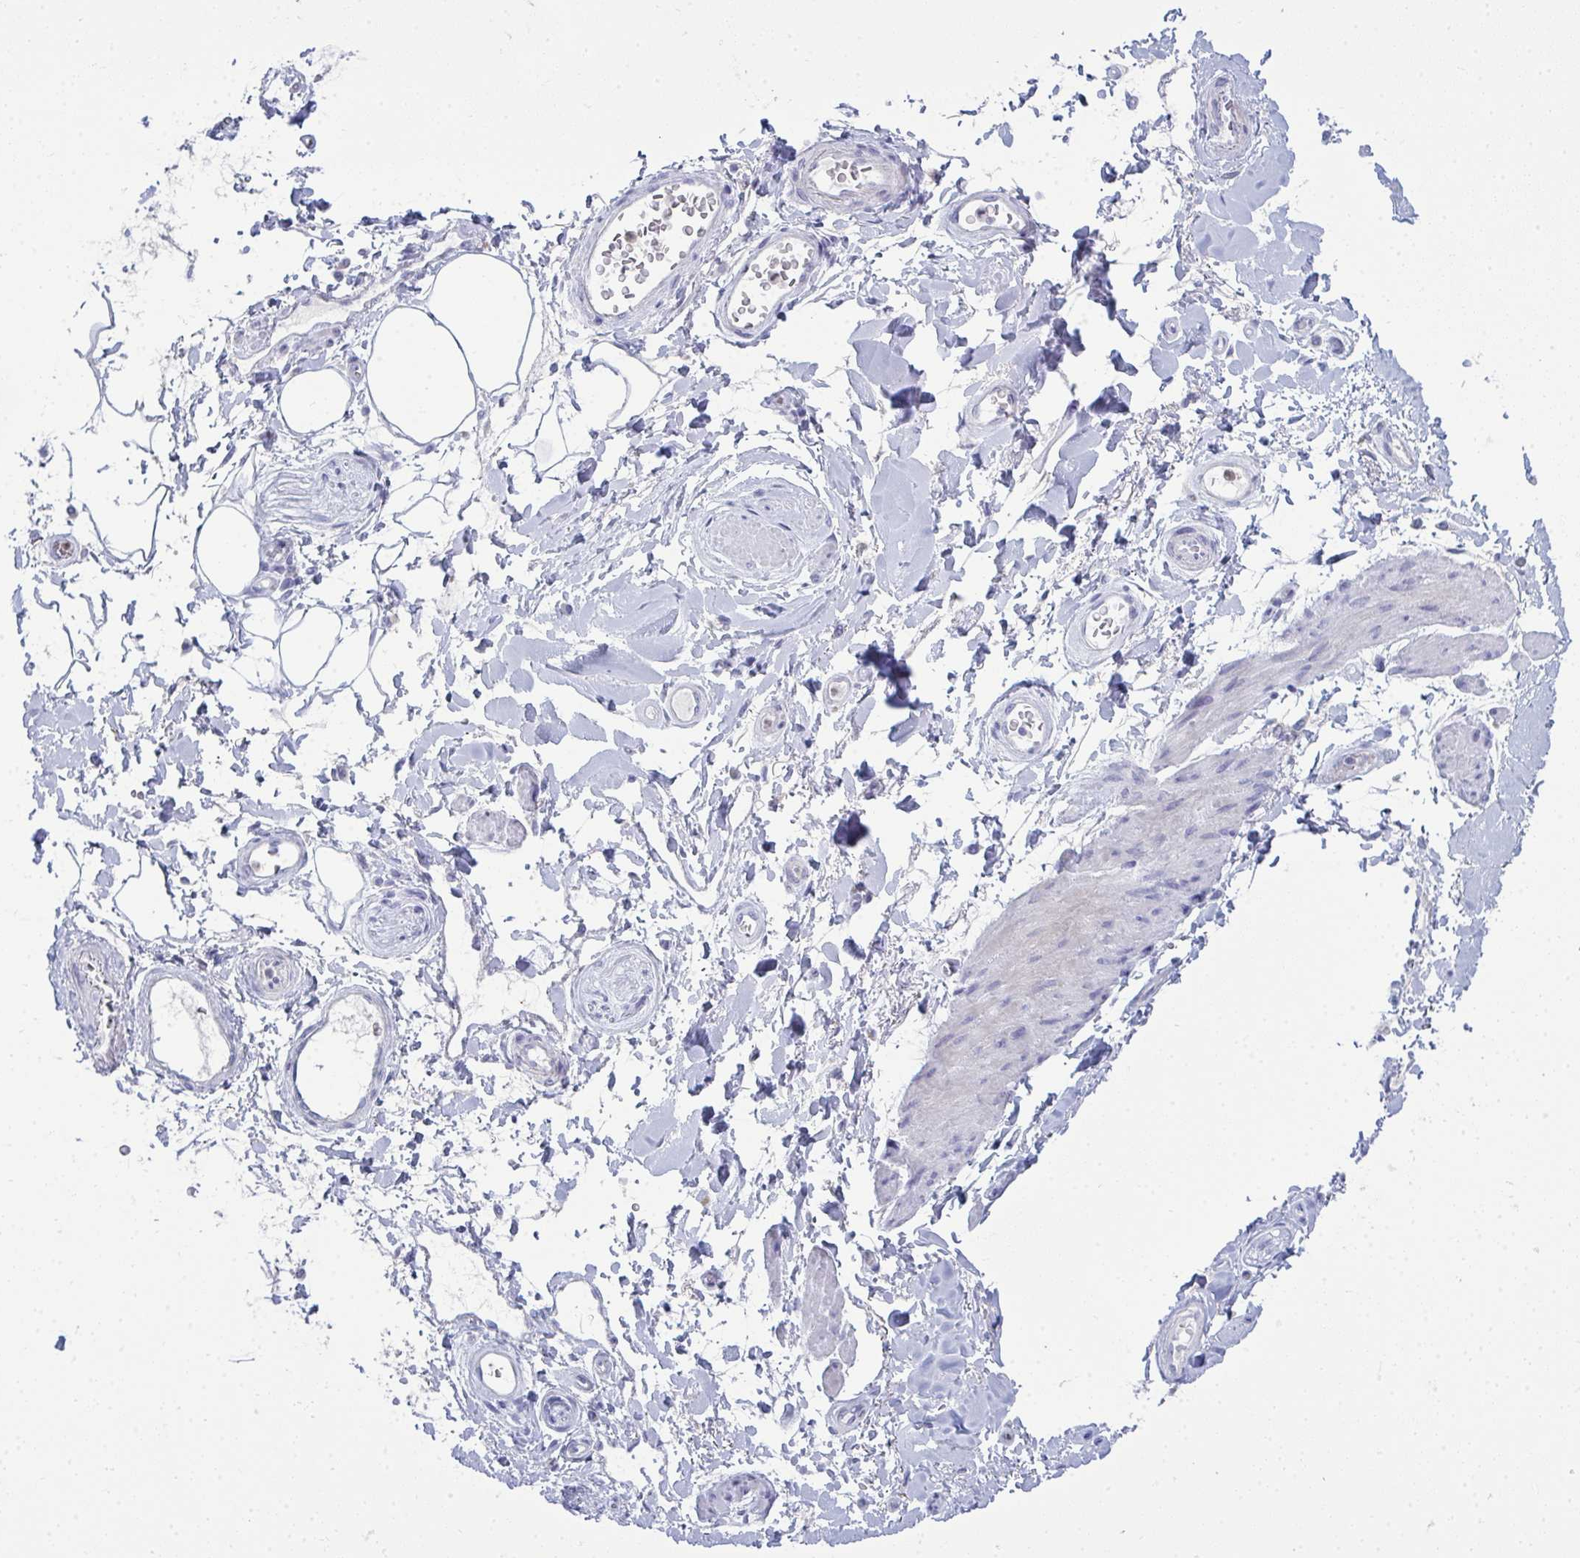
{"staining": {"intensity": "negative", "quantity": "none", "location": "none"}, "tissue": "adipose tissue", "cell_type": "Adipocytes", "image_type": "normal", "snomed": [{"axis": "morphology", "description": "Normal tissue, NOS"}, {"axis": "topography", "description": "Urinary bladder"}, {"axis": "topography", "description": "Peripheral nerve tissue"}], "caption": "Immunohistochemistry histopathology image of unremarkable human adipose tissue stained for a protein (brown), which displays no staining in adipocytes. (Stains: DAB (3,3'-diaminobenzidine) immunohistochemistry with hematoxylin counter stain, Microscopy: brightfield microscopy at high magnification).", "gene": "SERPINB10", "patient": {"sex": "female", "age": 60}}